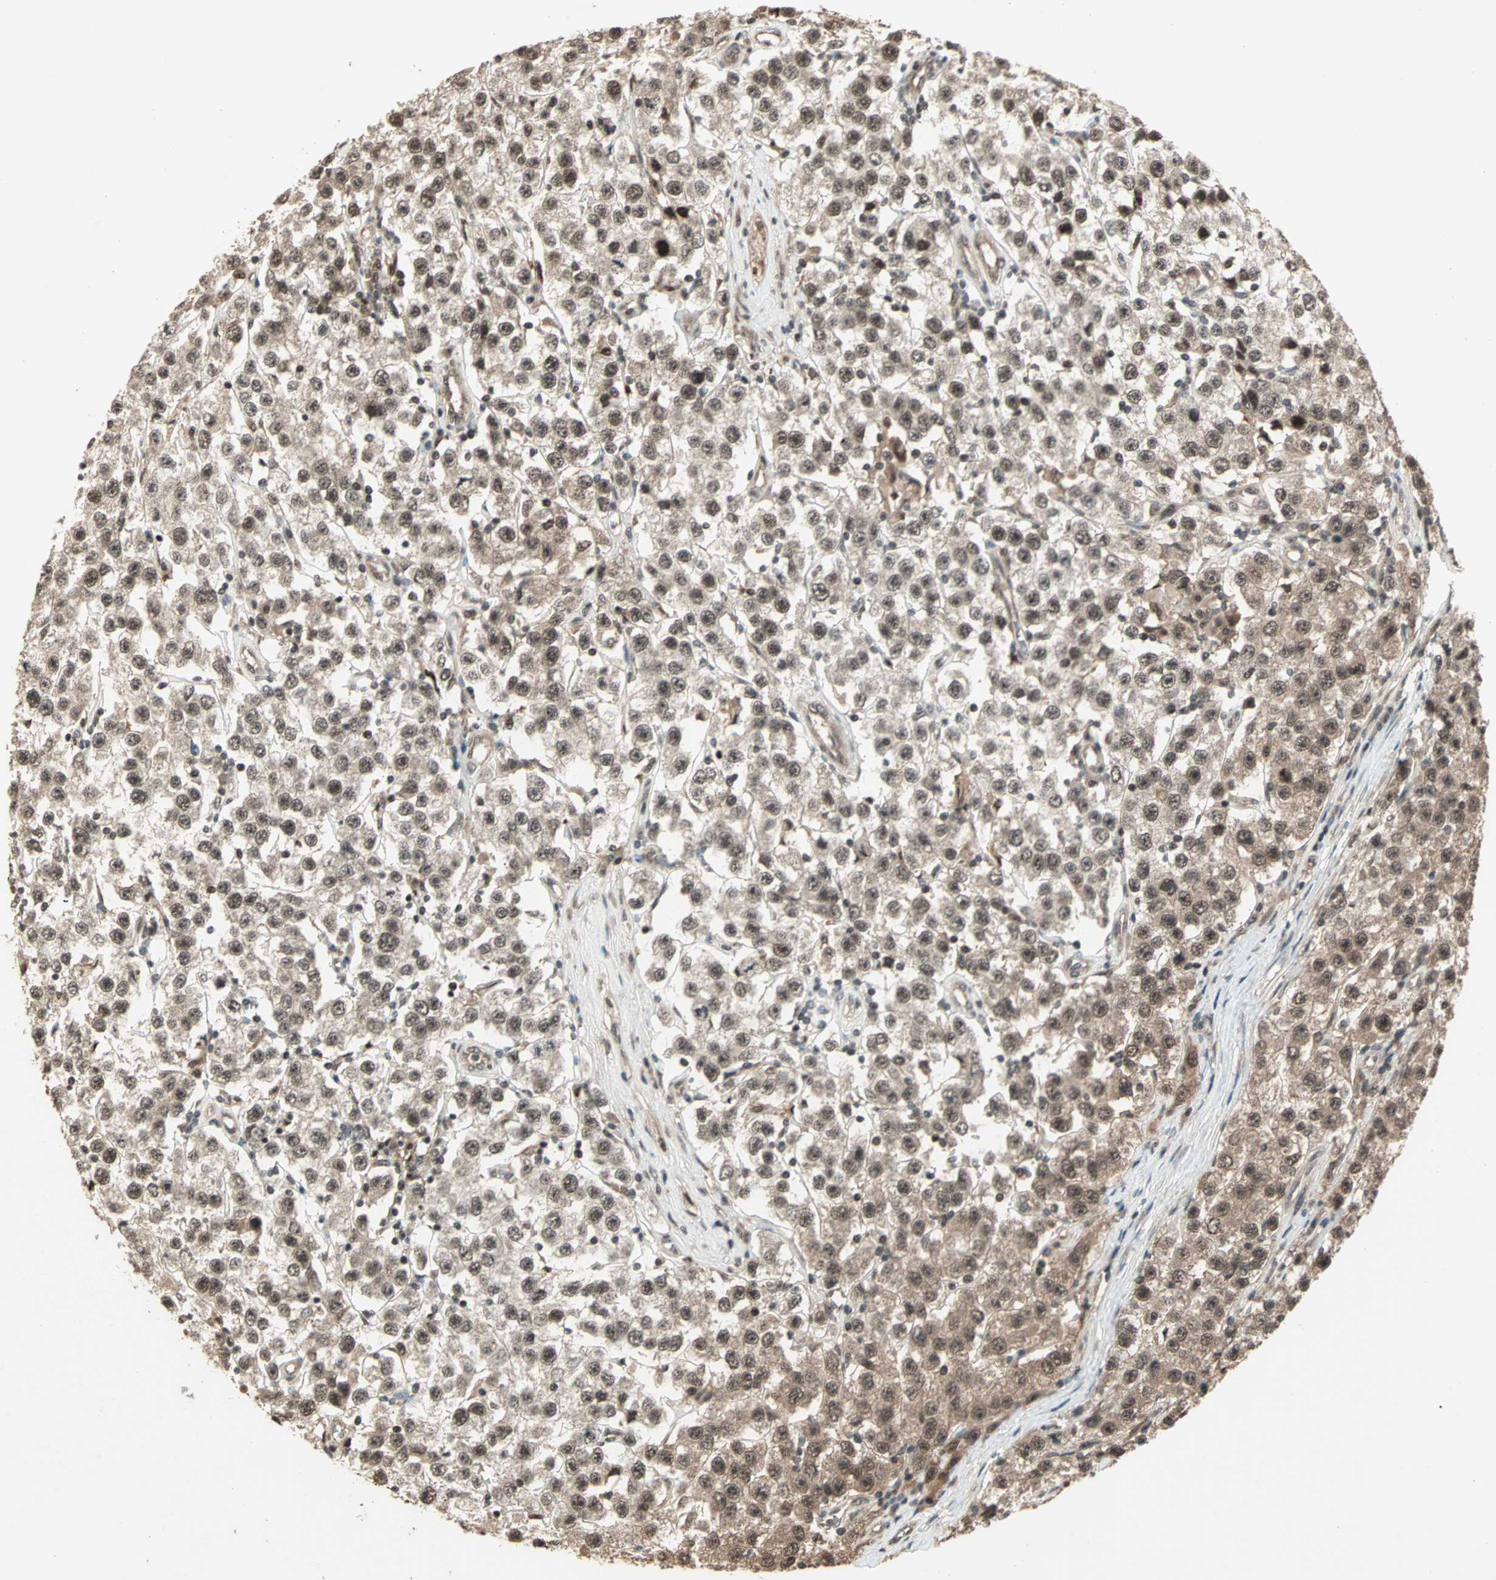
{"staining": {"intensity": "moderate", "quantity": ">75%", "location": "cytoplasmic/membranous,nuclear"}, "tissue": "testis cancer", "cell_type": "Tumor cells", "image_type": "cancer", "snomed": [{"axis": "morphology", "description": "Seminoma, NOS"}, {"axis": "topography", "description": "Testis"}], "caption": "Testis cancer (seminoma) was stained to show a protein in brown. There is medium levels of moderate cytoplasmic/membranous and nuclear staining in approximately >75% of tumor cells.", "gene": "ZNF701", "patient": {"sex": "male", "age": 52}}